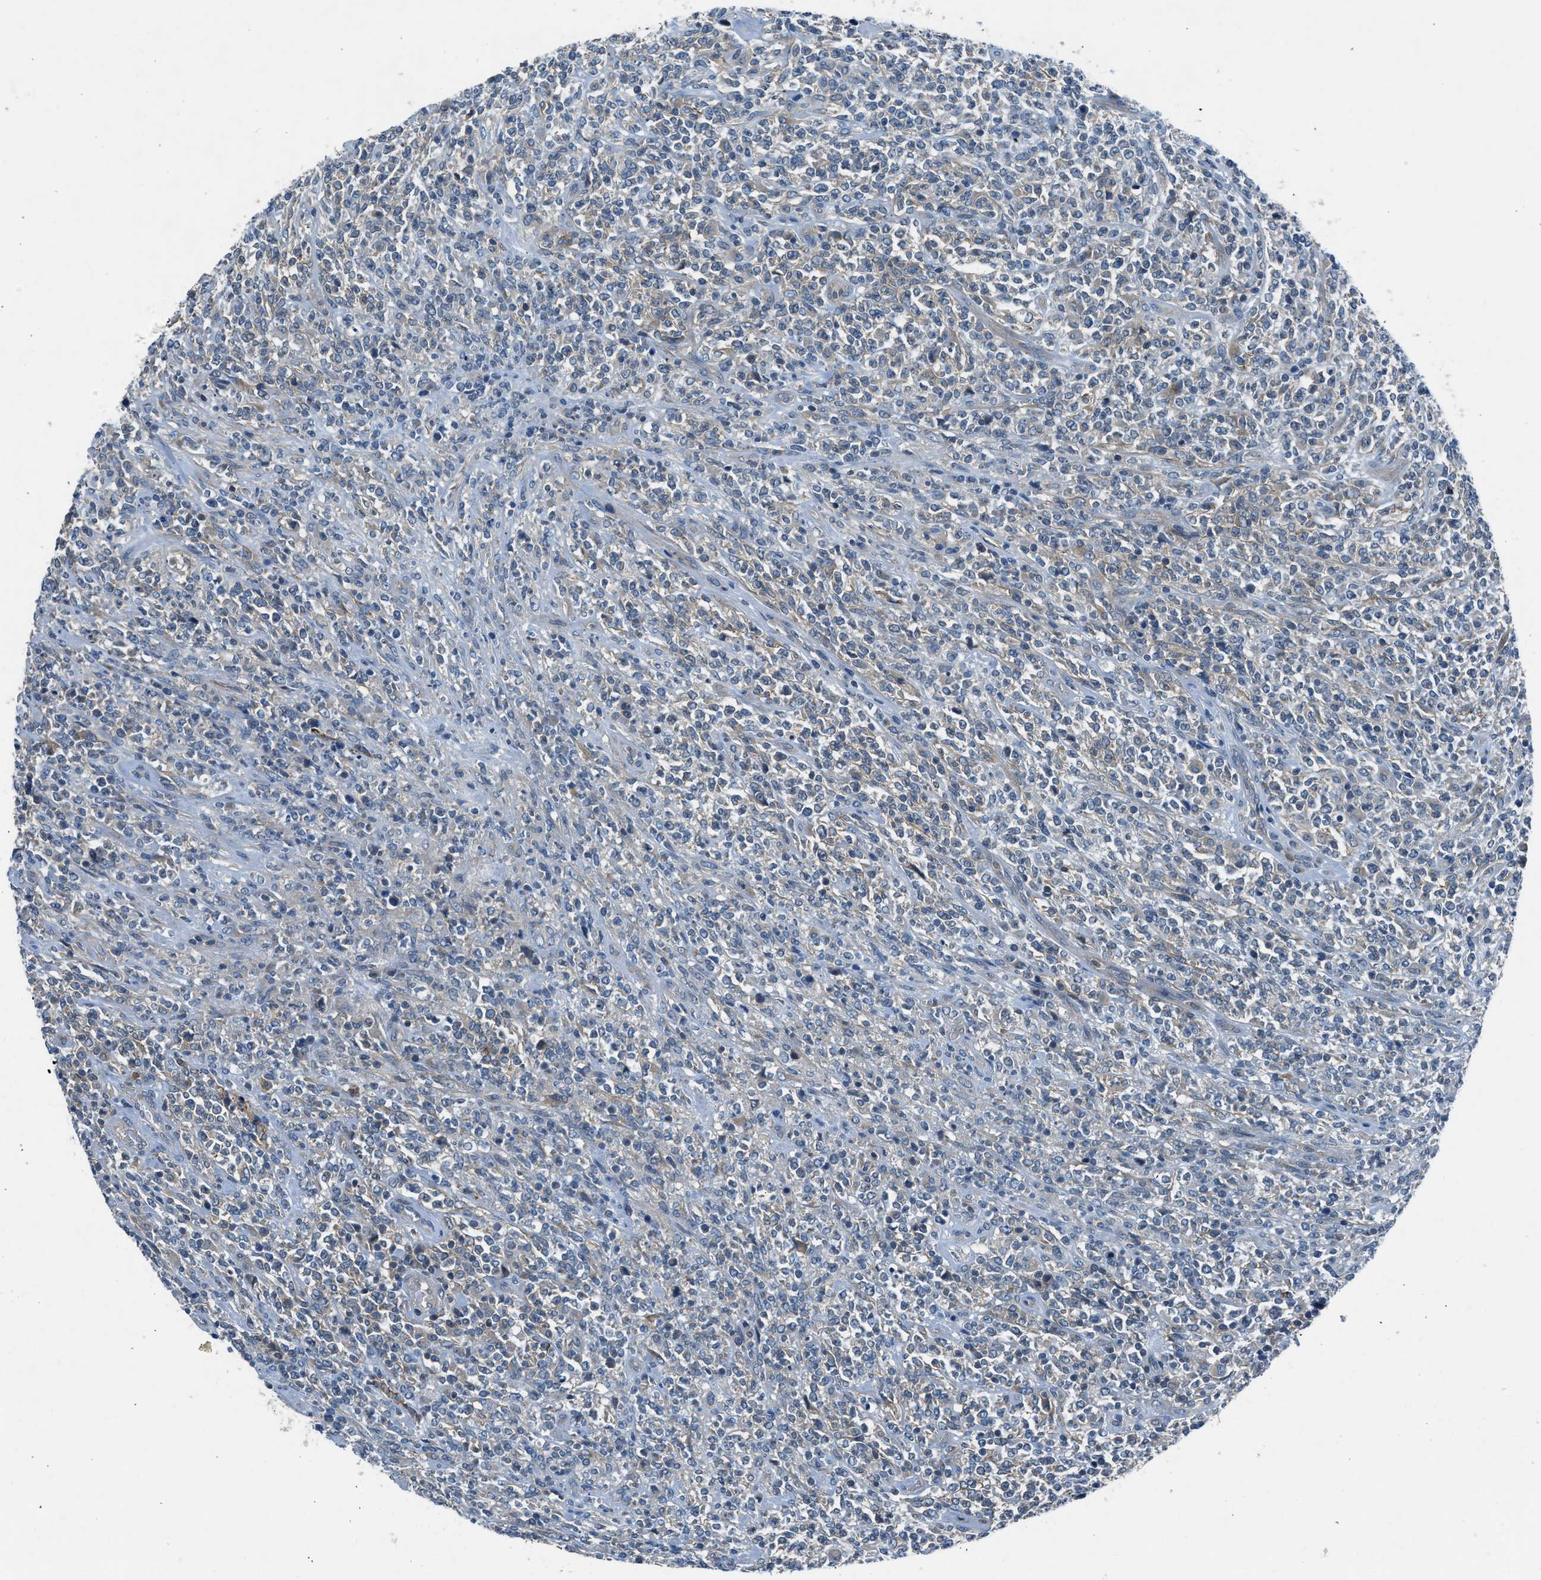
{"staining": {"intensity": "negative", "quantity": "none", "location": "none"}, "tissue": "lymphoma", "cell_type": "Tumor cells", "image_type": "cancer", "snomed": [{"axis": "morphology", "description": "Malignant lymphoma, non-Hodgkin's type, High grade"}, {"axis": "topography", "description": "Soft tissue"}], "caption": "An immunohistochemistry photomicrograph of high-grade malignant lymphoma, non-Hodgkin's type is shown. There is no staining in tumor cells of high-grade malignant lymphoma, non-Hodgkin's type.", "gene": "BMP1", "patient": {"sex": "male", "age": 18}}